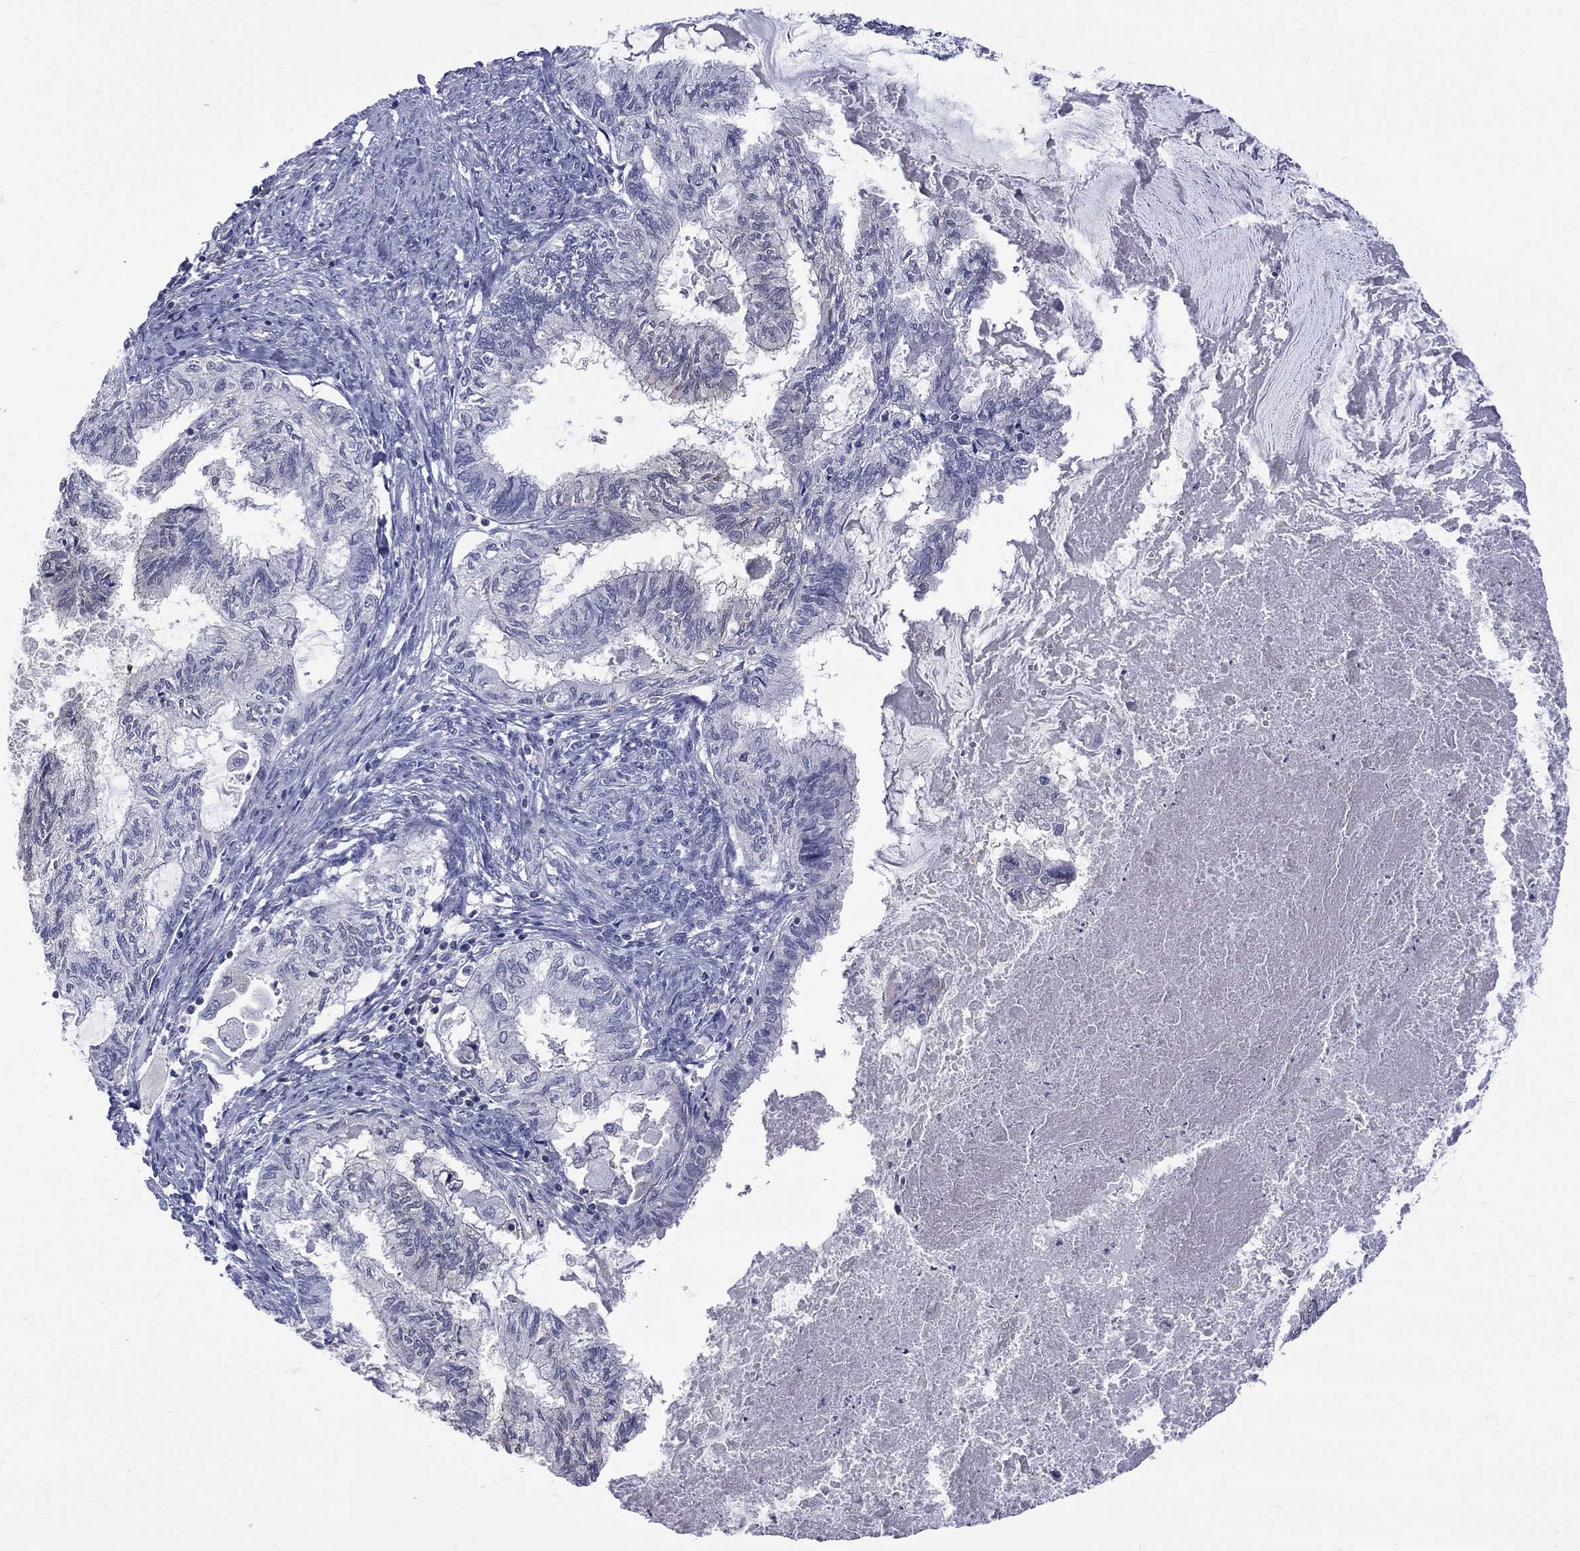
{"staining": {"intensity": "negative", "quantity": "none", "location": "none"}, "tissue": "endometrial cancer", "cell_type": "Tumor cells", "image_type": "cancer", "snomed": [{"axis": "morphology", "description": "Adenocarcinoma, NOS"}, {"axis": "topography", "description": "Endometrium"}], "caption": "This photomicrograph is of endometrial cancer (adenocarcinoma) stained with immunohistochemistry to label a protein in brown with the nuclei are counter-stained blue. There is no staining in tumor cells.", "gene": "HKDC1", "patient": {"sex": "female", "age": 86}}